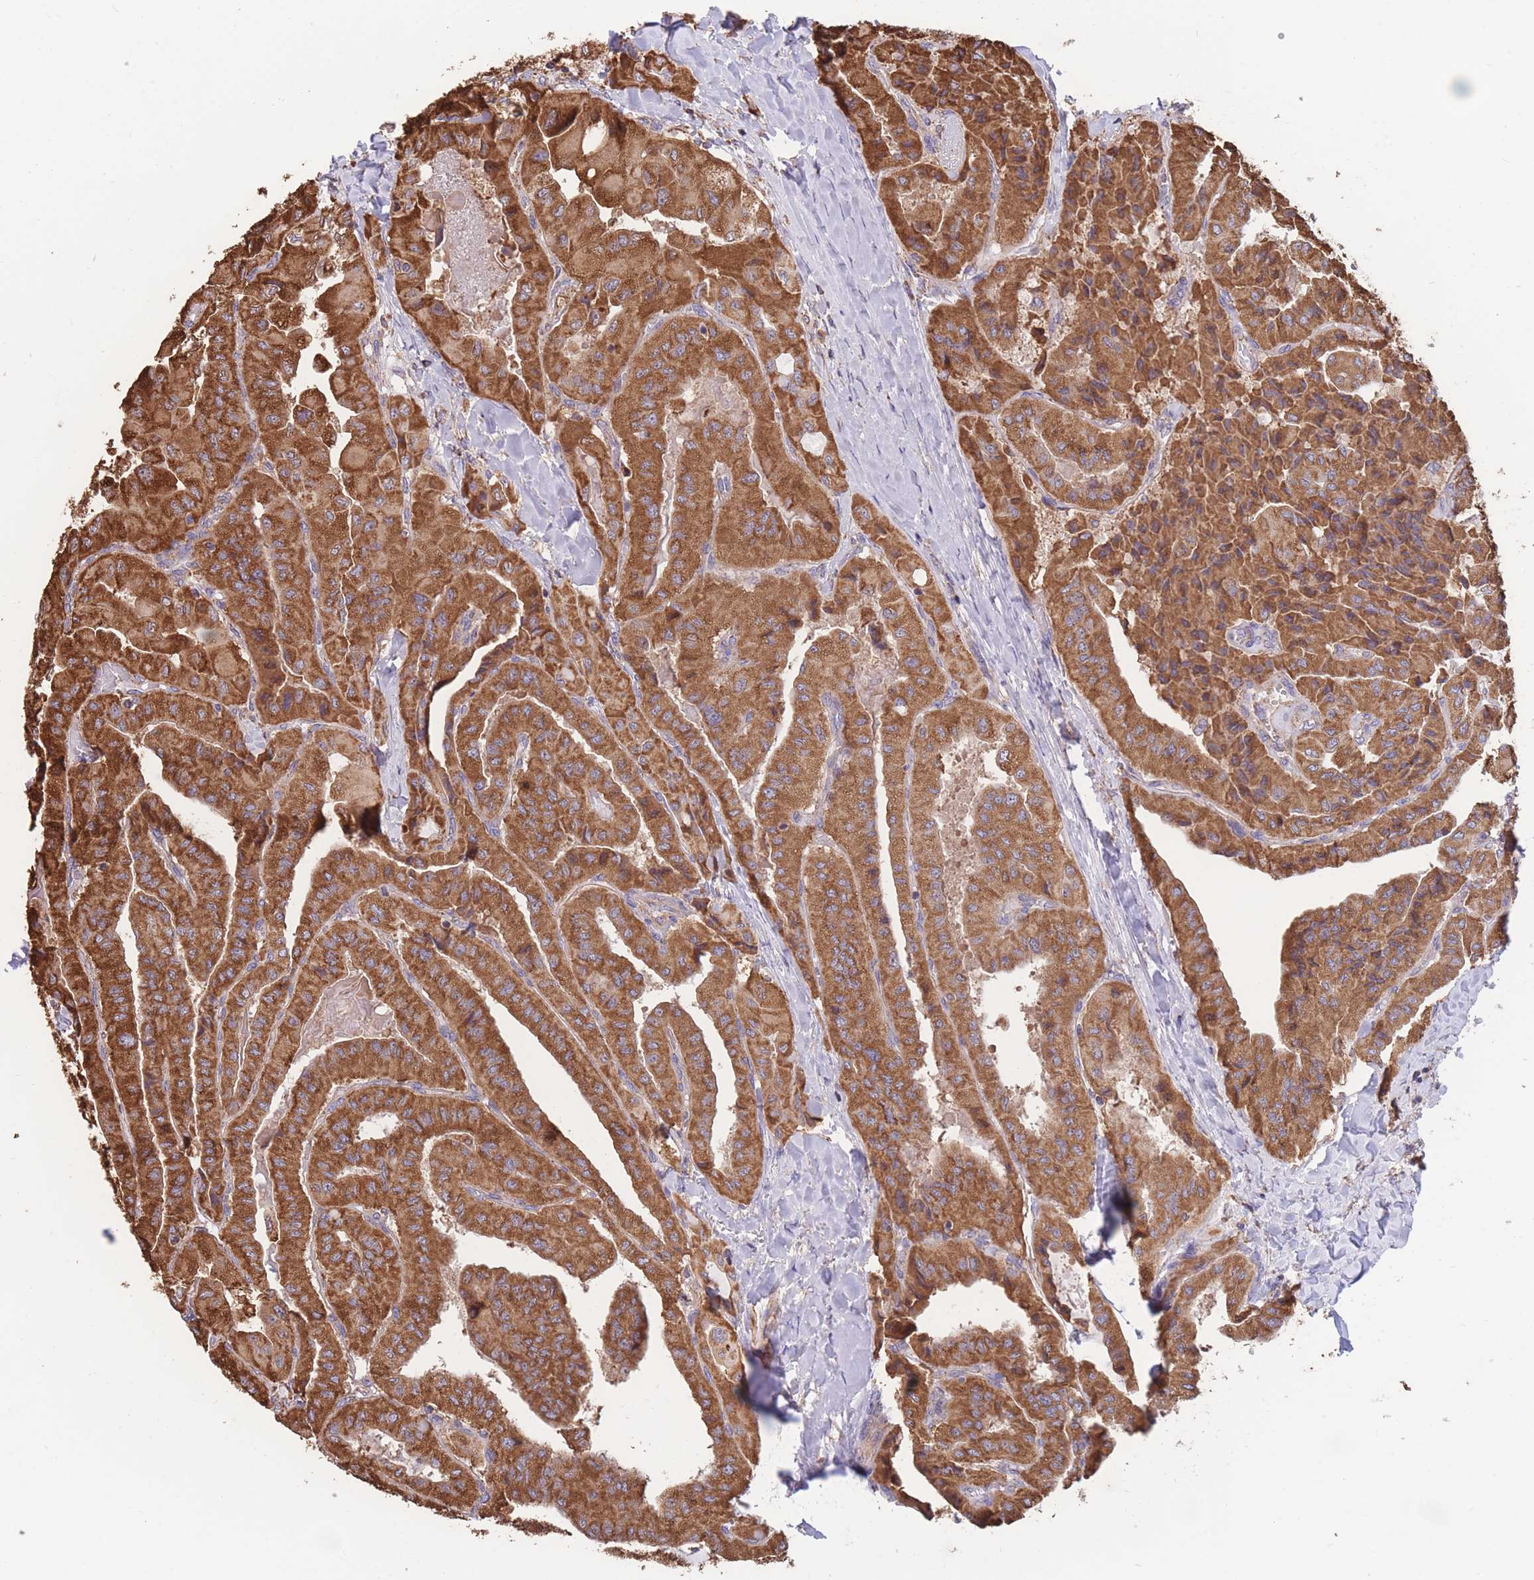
{"staining": {"intensity": "strong", "quantity": ">75%", "location": "cytoplasmic/membranous"}, "tissue": "thyroid cancer", "cell_type": "Tumor cells", "image_type": "cancer", "snomed": [{"axis": "morphology", "description": "Normal tissue, NOS"}, {"axis": "morphology", "description": "Papillary adenocarcinoma, NOS"}, {"axis": "topography", "description": "Thyroid gland"}], "caption": "Immunohistochemical staining of thyroid papillary adenocarcinoma shows high levels of strong cytoplasmic/membranous expression in approximately >75% of tumor cells.", "gene": "FKBP8", "patient": {"sex": "female", "age": 59}}